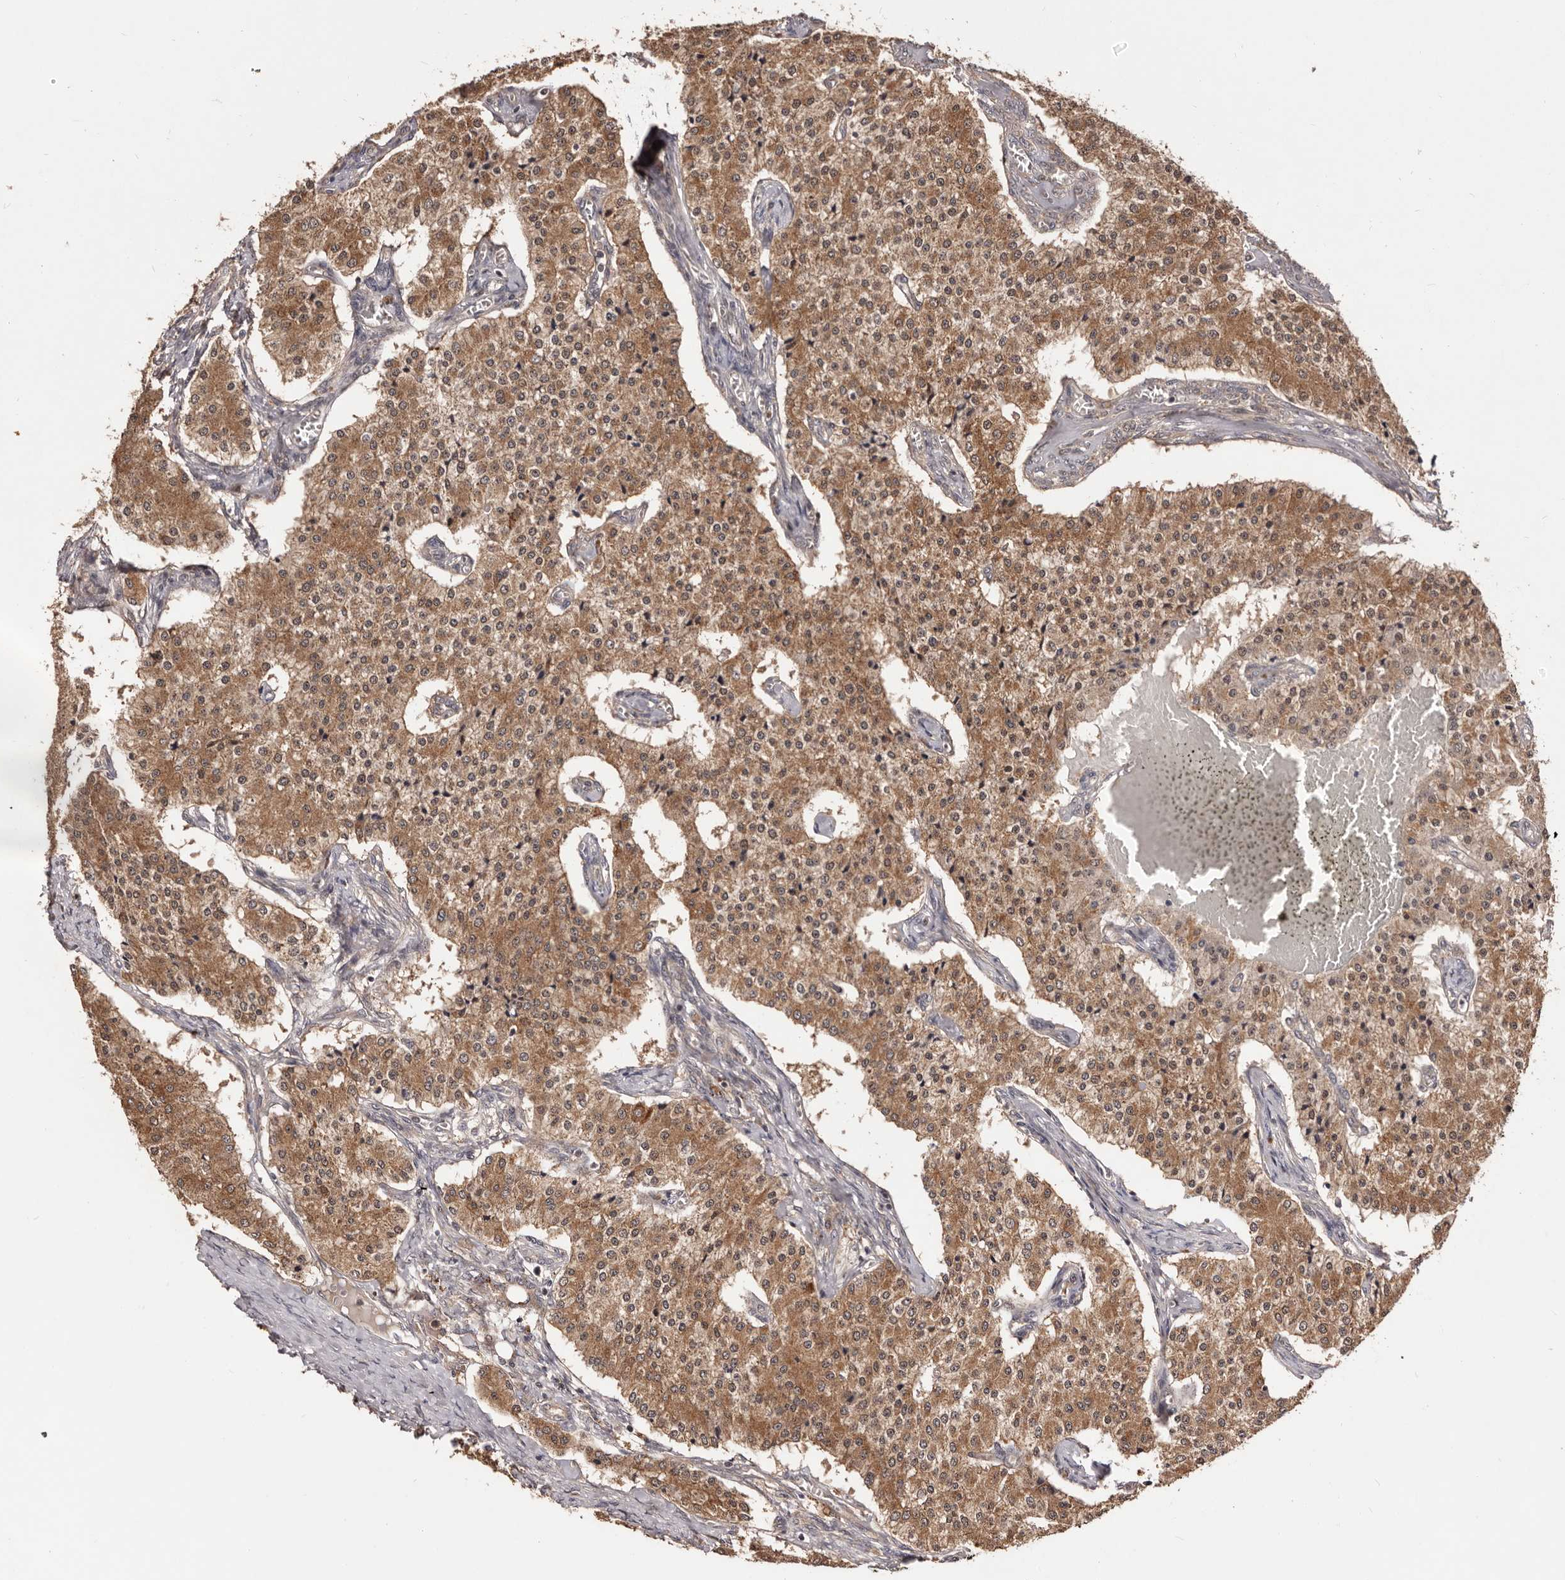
{"staining": {"intensity": "moderate", "quantity": ">75%", "location": "cytoplasmic/membranous"}, "tissue": "carcinoid", "cell_type": "Tumor cells", "image_type": "cancer", "snomed": [{"axis": "morphology", "description": "Carcinoid, malignant, NOS"}, {"axis": "topography", "description": "Colon"}], "caption": "DAB immunohistochemical staining of human carcinoid reveals moderate cytoplasmic/membranous protein positivity in approximately >75% of tumor cells. The protein of interest is stained brown, and the nuclei are stained in blue (DAB (3,3'-diaminobenzidine) IHC with brightfield microscopy, high magnification).", "gene": "MDP1", "patient": {"sex": "female", "age": 52}}